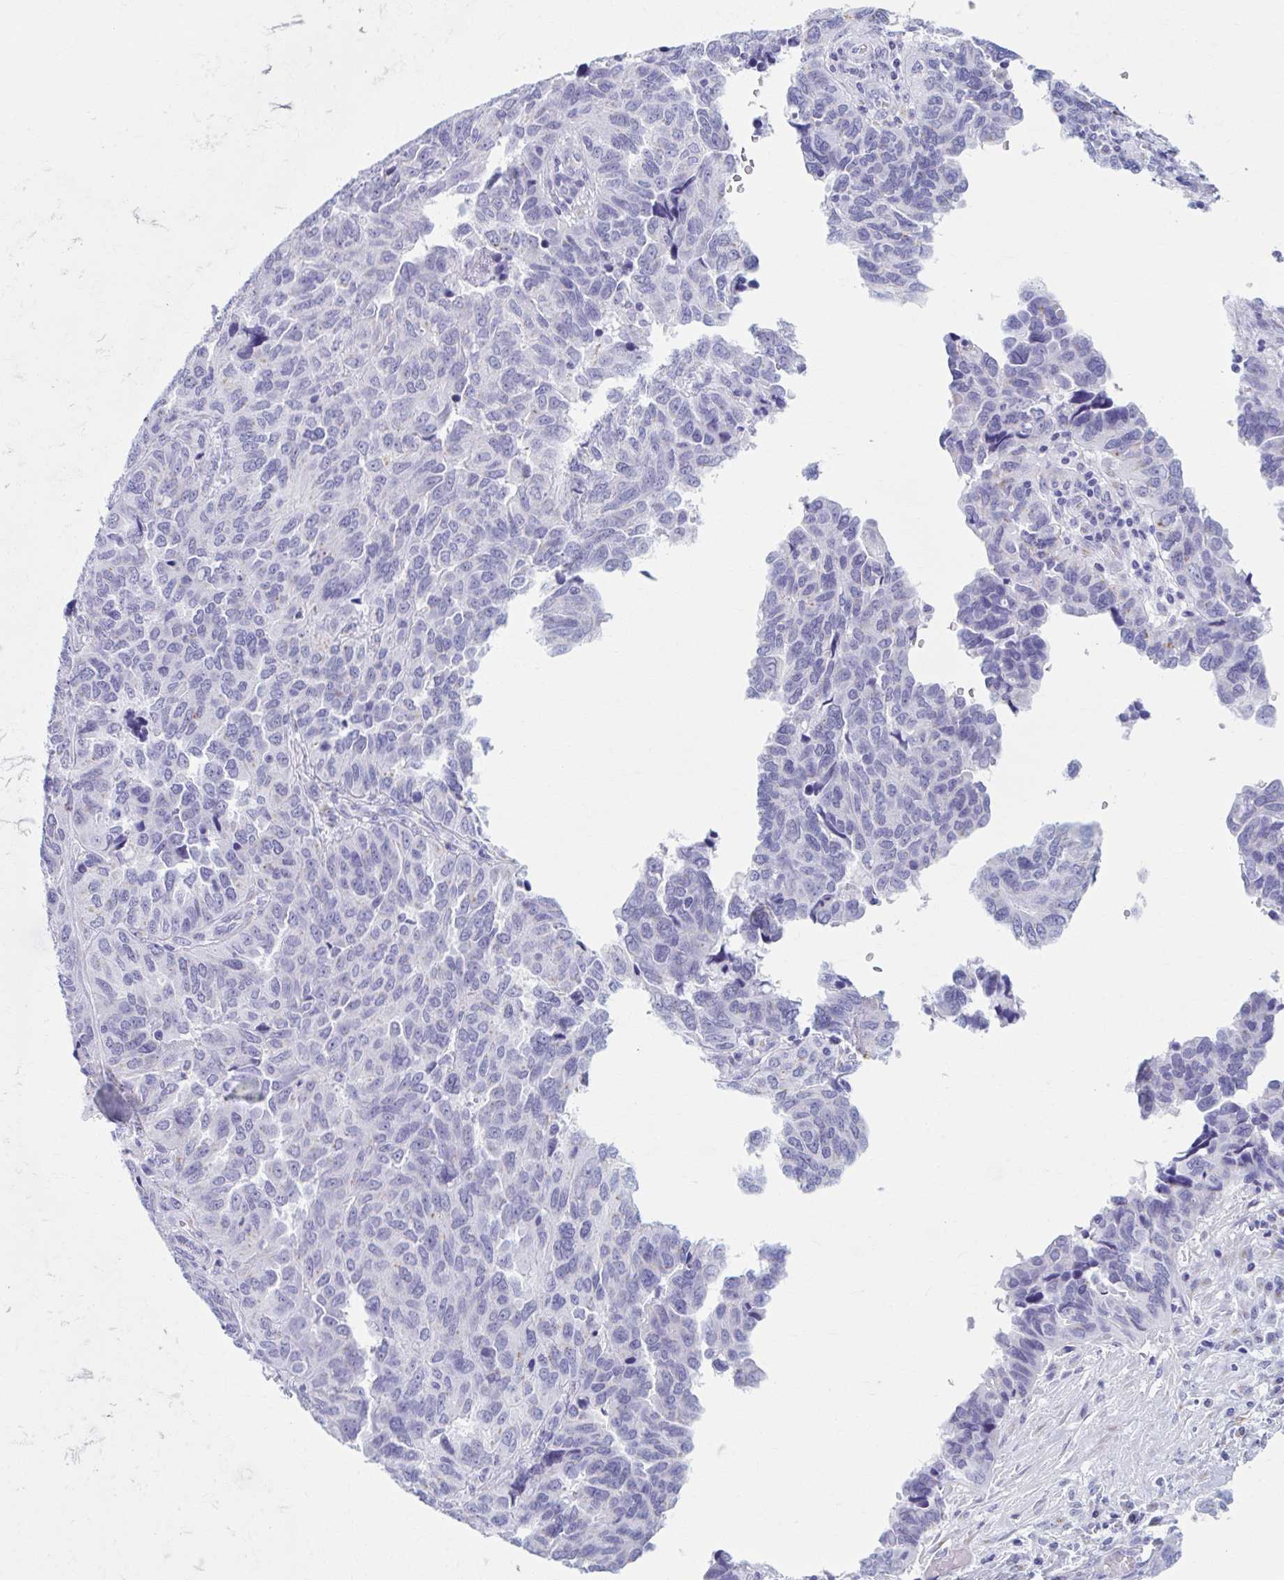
{"staining": {"intensity": "negative", "quantity": "none", "location": "none"}, "tissue": "ovarian cancer", "cell_type": "Tumor cells", "image_type": "cancer", "snomed": [{"axis": "morphology", "description": "Cystadenocarcinoma, serous, NOS"}, {"axis": "topography", "description": "Ovary"}], "caption": "A histopathology image of human ovarian serous cystadenocarcinoma is negative for staining in tumor cells. (Immunohistochemistry, brightfield microscopy, high magnification).", "gene": "KCNE2", "patient": {"sex": "female", "age": 64}}